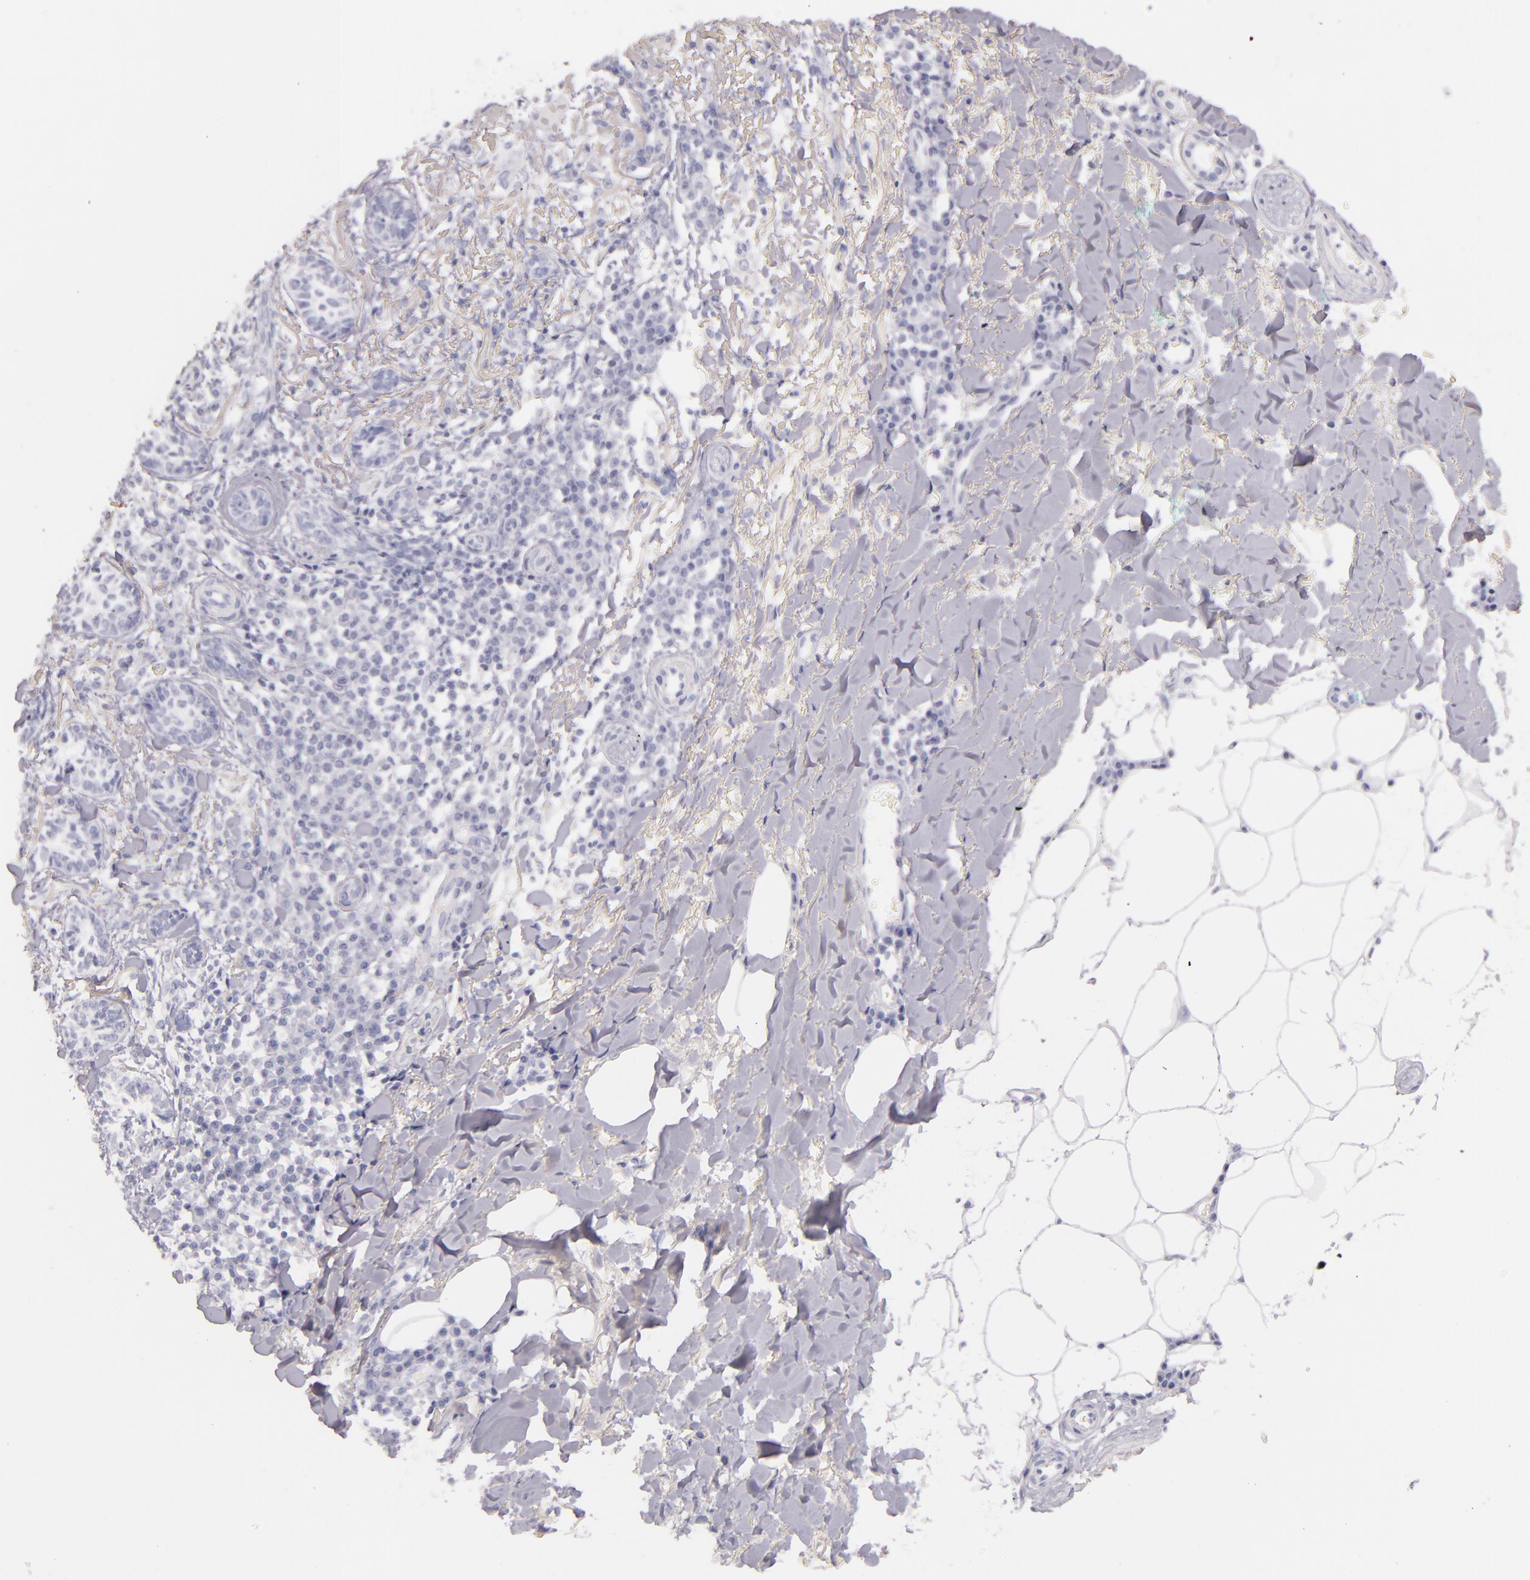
{"staining": {"intensity": "negative", "quantity": "none", "location": "none"}, "tissue": "skin cancer", "cell_type": "Tumor cells", "image_type": "cancer", "snomed": [{"axis": "morphology", "description": "Basal cell carcinoma"}, {"axis": "topography", "description": "Skin"}], "caption": "This is a histopathology image of immunohistochemistry staining of skin cancer (basal cell carcinoma), which shows no staining in tumor cells.", "gene": "FABP1", "patient": {"sex": "female", "age": 89}}